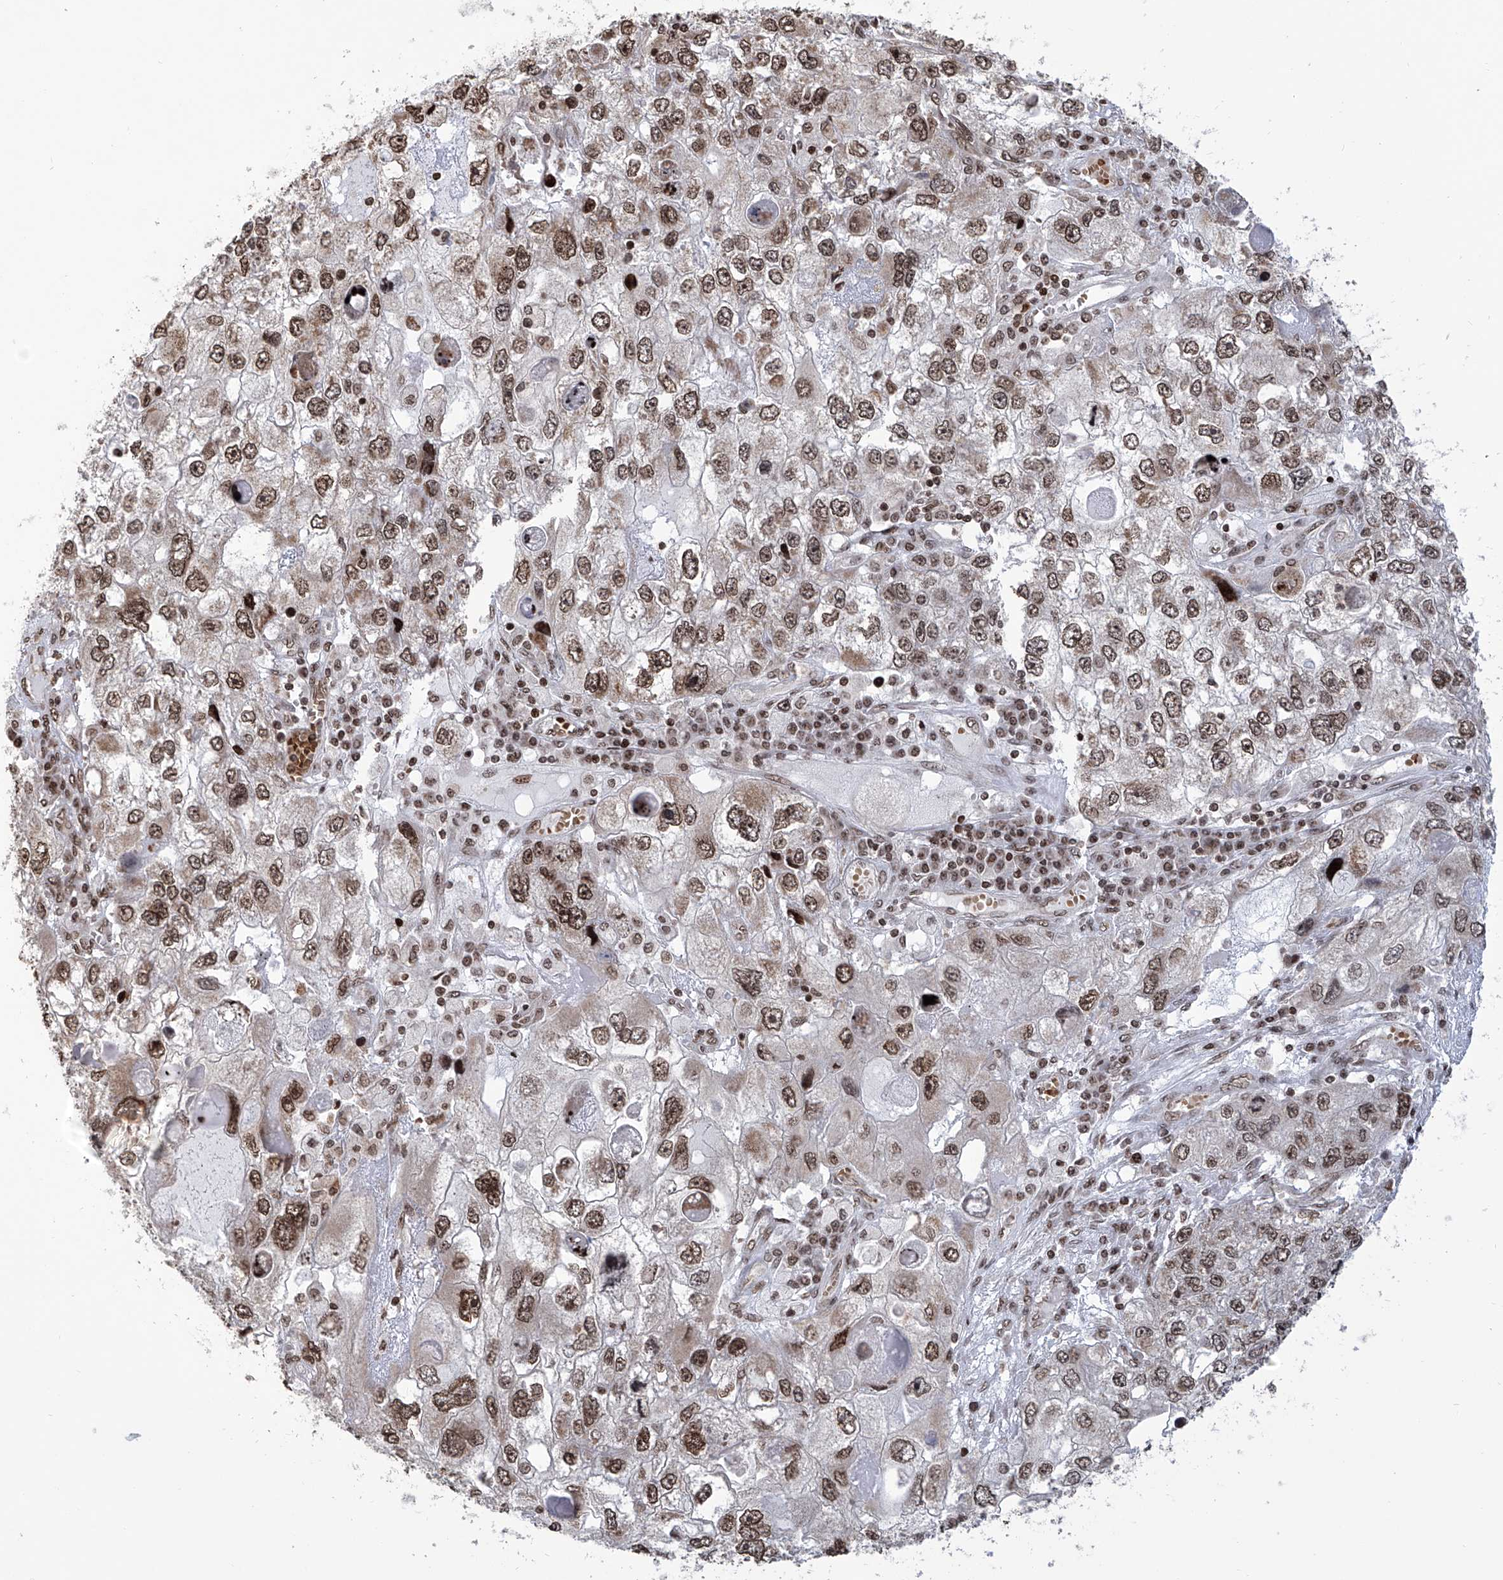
{"staining": {"intensity": "moderate", "quantity": ">75%", "location": "nuclear"}, "tissue": "endometrial cancer", "cell_type": "Tumor cells", "image_type": "cancer", "snomed": [{"axis": "morphology", "description": "Adenocarcinoma, NOS"}, {"axis": "topography", "description": "Endometrium"}], "caption": "Adenocarcinoma (endometrial) stained with immunohistochemistry demonstrates moderate nuclear positivity in approximately >75% of tumor cells.", "gene": "PAK1IP1", "patient": {"sex": "female", "age": 49}}